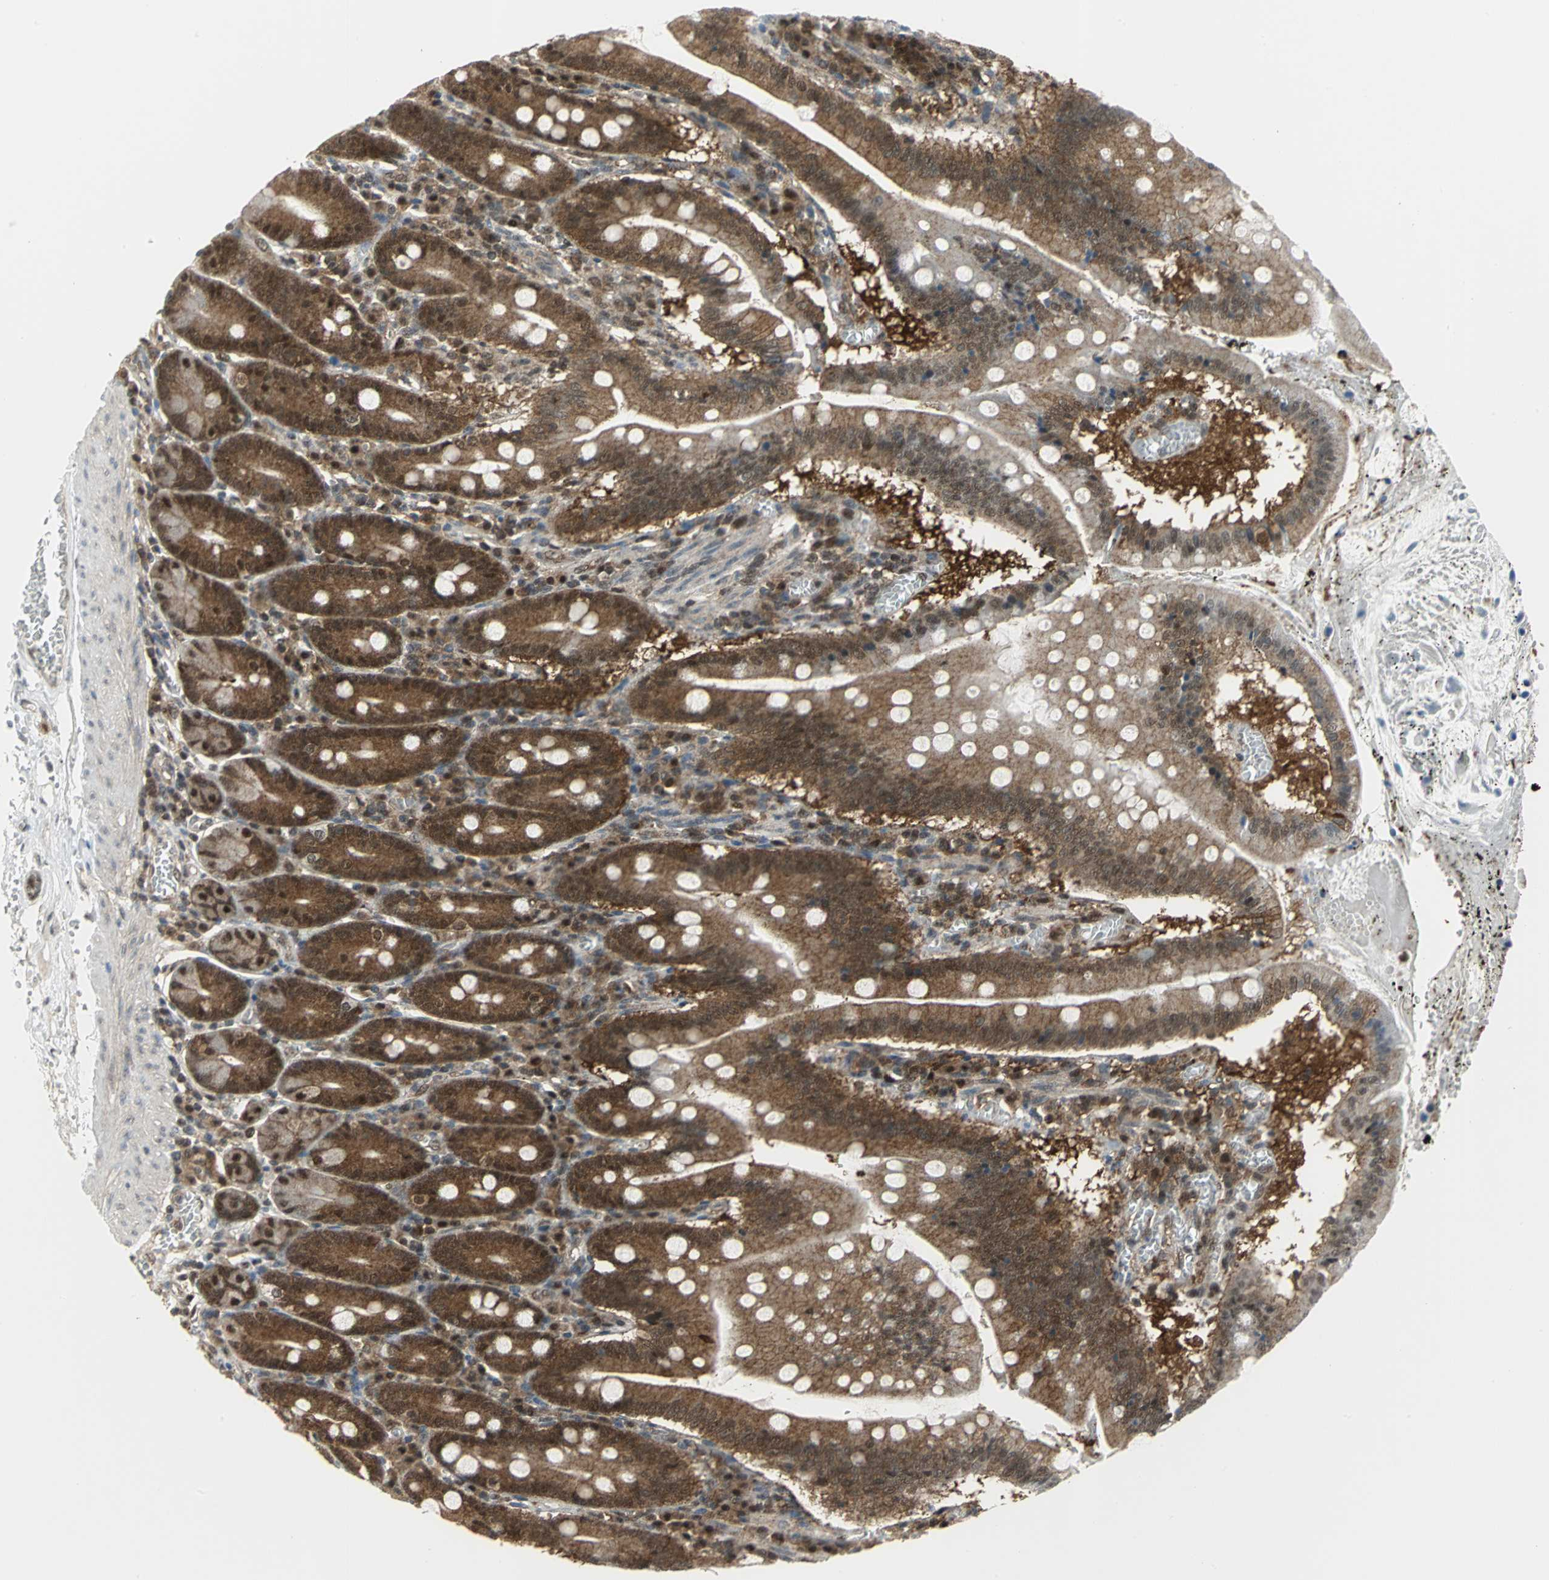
{"staining": {"intensity": "moderate", "quantity": ">75%", "location": "cytoplasmic/membranous"}, "tissue": "small intestine", "cell_type": "Glandular cells", "image_type": "normal", "snomed": [{"axis": "morphology", "description": "Normal tissue, NOS"}, {"axis": "topography", "description": "Small intestine"}], "caption": "Immunohistochemical staining of normal small intestine shows >75% levels of moderate cytoplasmic/membranous protein staining in approximately >75% of glandular cells. Using DAB (3,3'-diaminobenzidine) (brown) and hematoxylin (blue) stains, captured at high magnification using brightfield microscopy.", "gene": "PSMA4", "patient": {"sex": "male", "age": 71}}